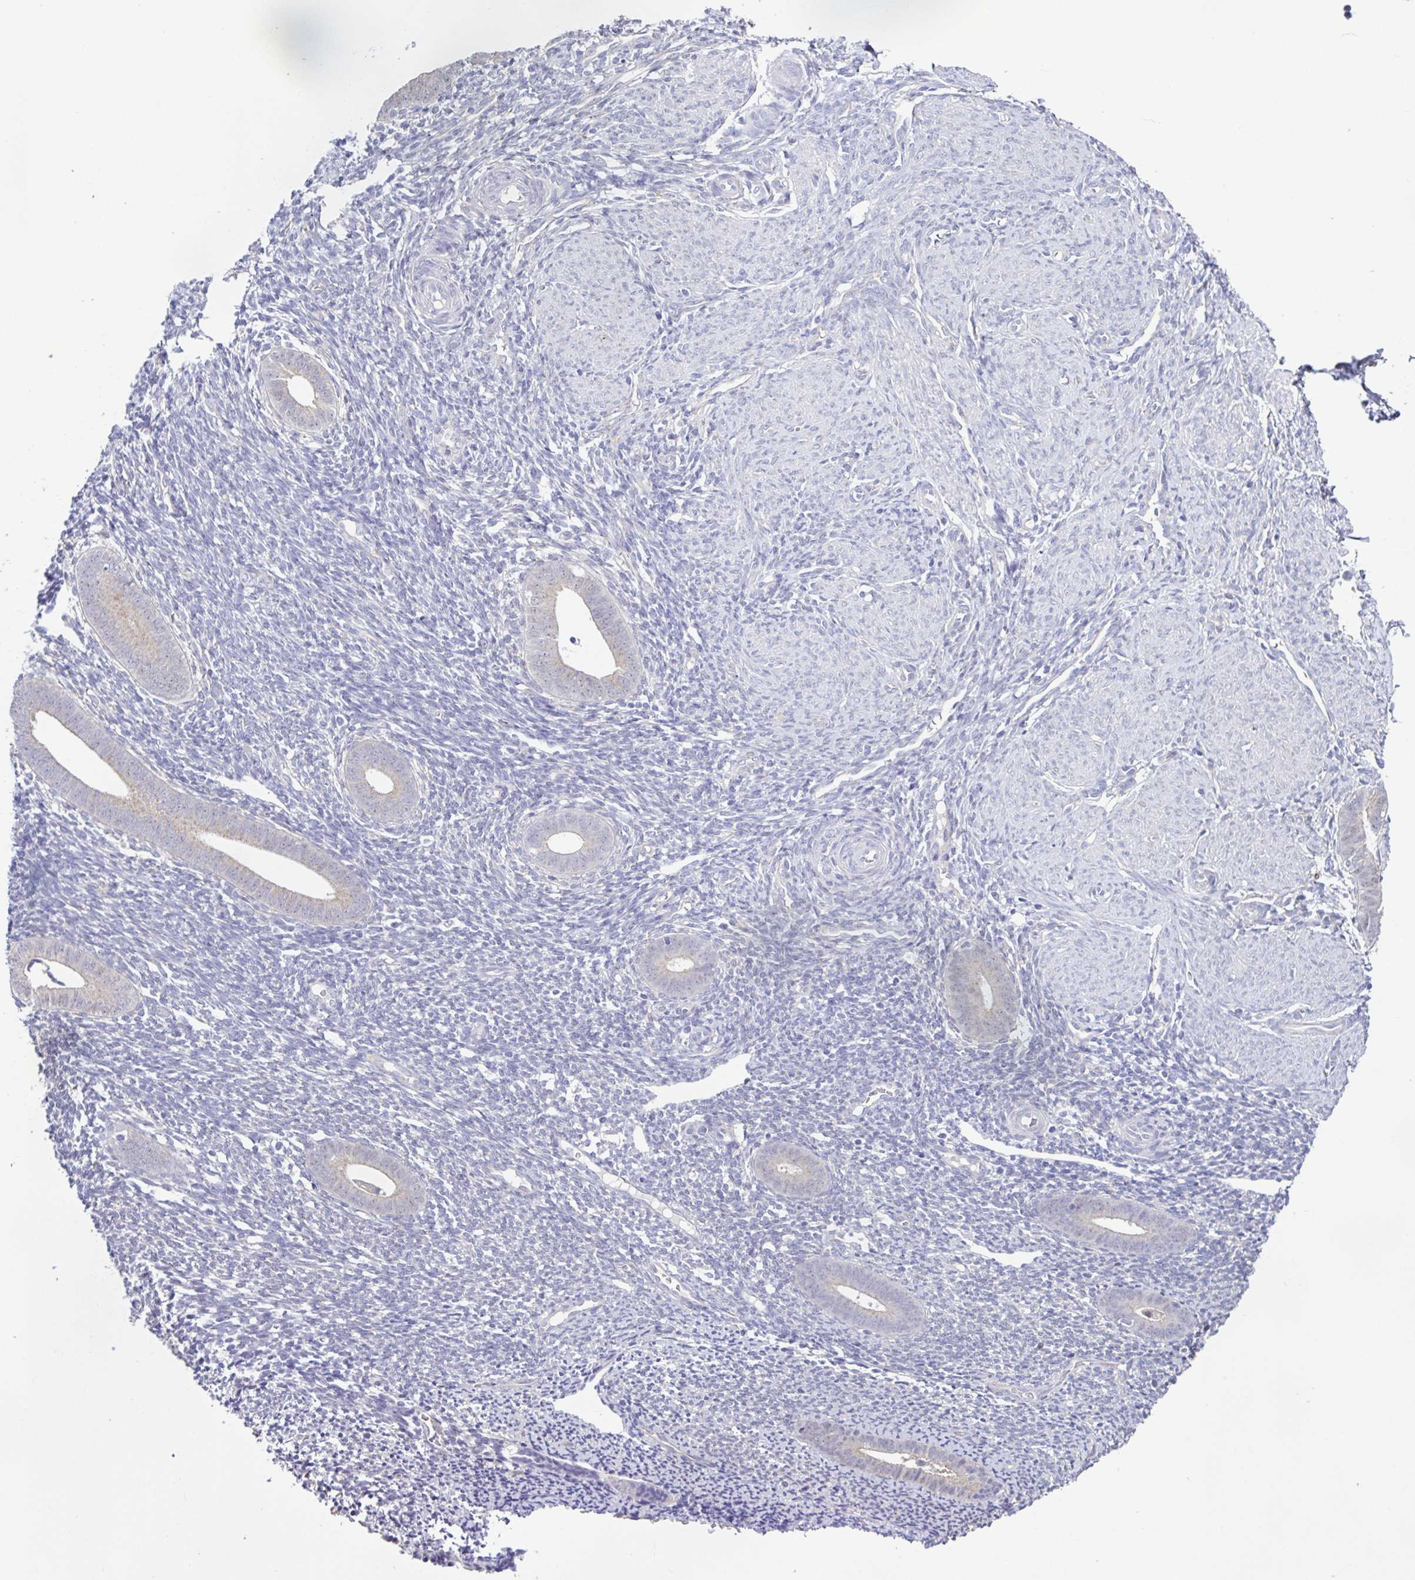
{"staining": {"intensity": "negative", "quantity": "none", "location": "none"}, "tissue": "endometrium", "cell_type": "Cells in endometrial stroma", "image_type": "normal", "snomed": [{"axis": "morphology", "description": "Normal tissue, NOS"}, {"axis": "topography", "description": "Endometrium"}], "caption": "Immunohistochemical staining of benign endometrium displays no significant expression in cells in endometrial stroma.", "gene": "UBE2Q1", "patient": {"sex": "female", "age": 39}}